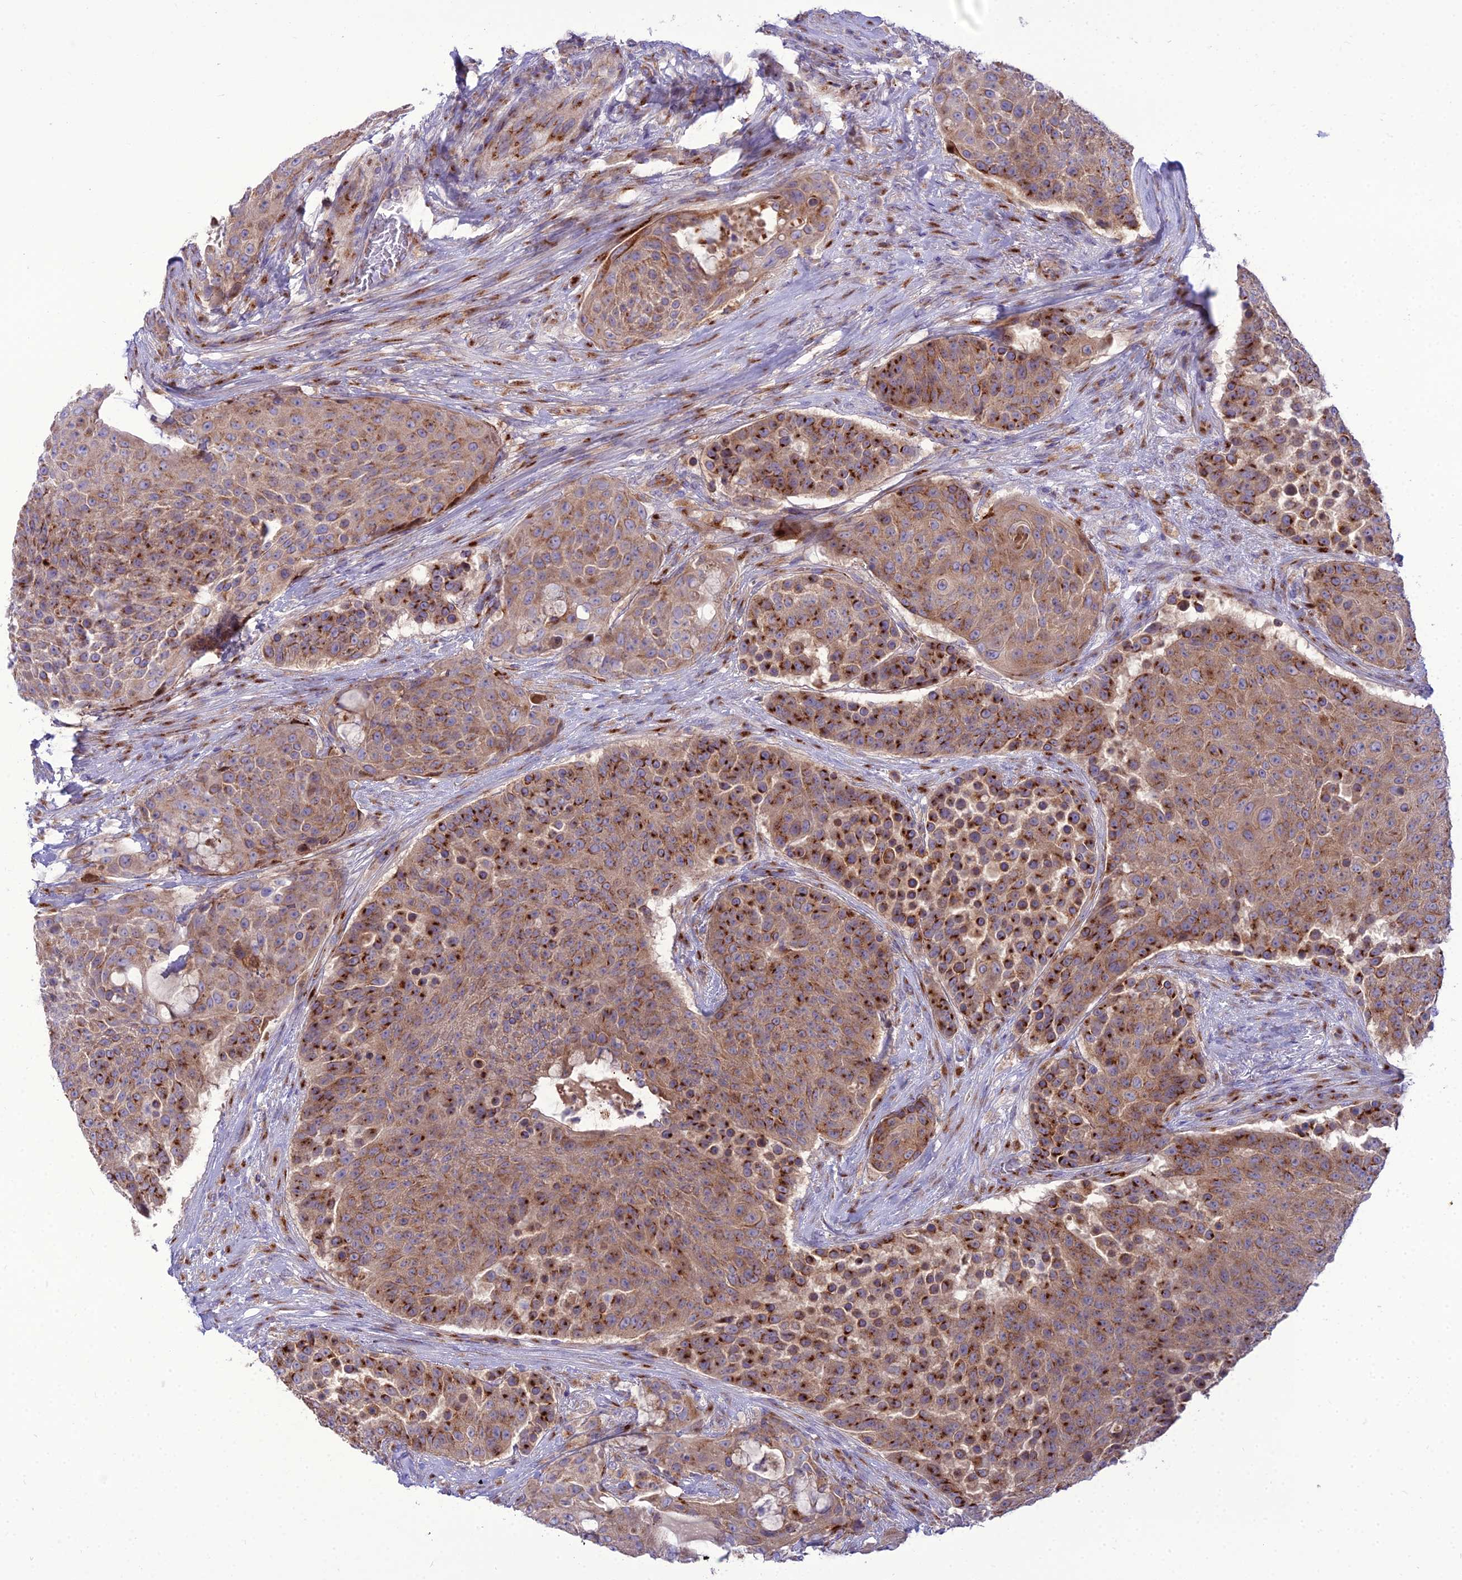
{"staining": {"intensity": "strong", "quantity": "25%-75%", "location": "cytoplasmic/membranous"}, "tissue": "urothelial cancer", "cell_type": "Tumor cells", "image_type": "cancer", "snomed": [{"axis": "morphology", "description": "Urothelial carcinoma, High grade"}, {"axis": "topography", "description": "Urinary bladder"}], "caption": "Protein expression analysis of human urothelial cancer reveals strong cytoplasmic/membranous staining in approximately 25%-75% of tumor cells.", "gene": "SPRYD7", "patient": {"sex": "female", "age": 63}}